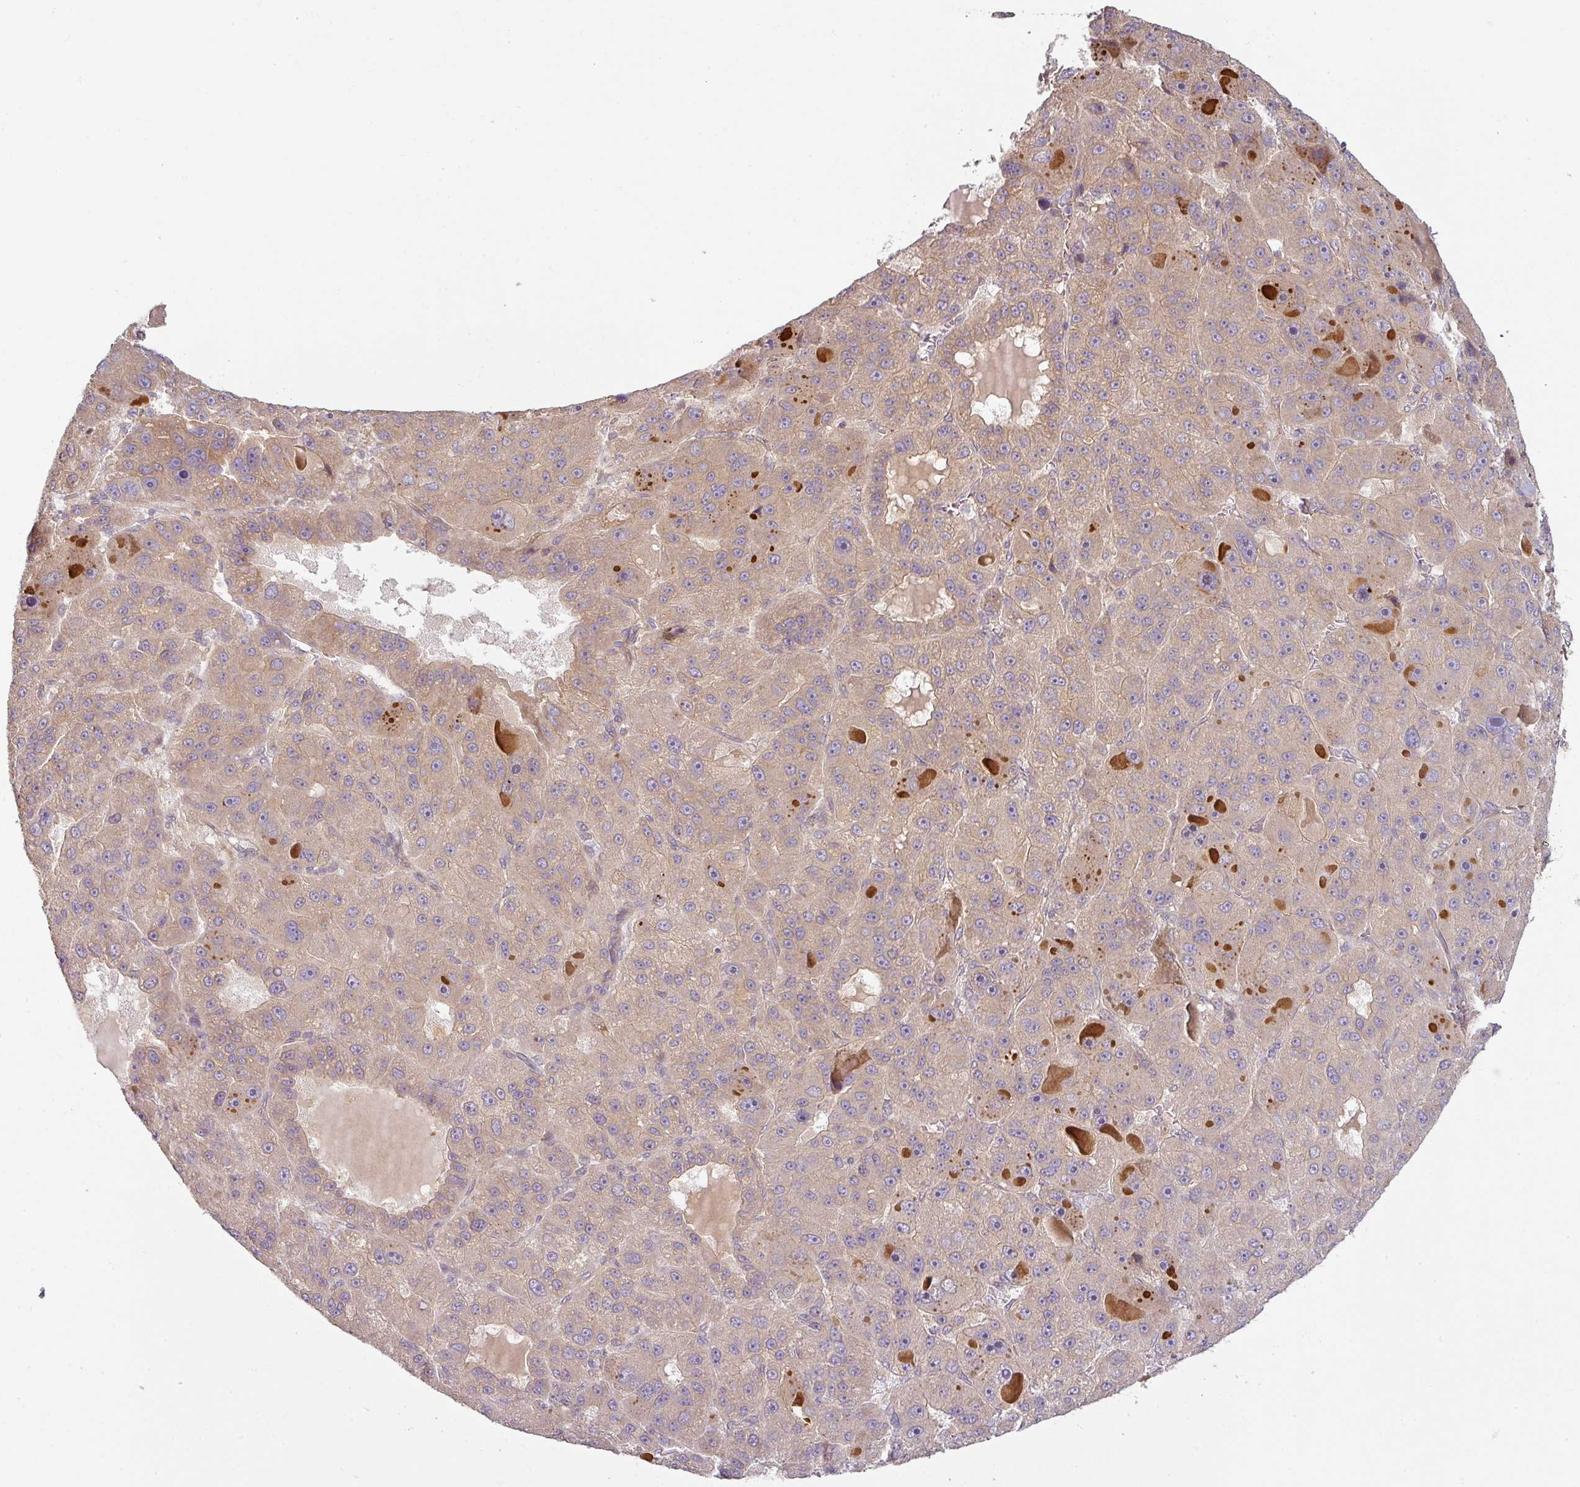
{"staining": {"intensity": "moderate", "quantity": "<25%", "location": "cytoplasmic/membranous"}, "tissue": "liver cancer", "cell_type": "Tumor cells", "image_type": "cancer", "snomed": [{"axis": "morphology", "description": "Carcinoma, Hepatocellular, NOS"}, {"axis": "topography", "description": "Liver"}], "caption": "A brown stain highlights moderate cytoplasmic/membranous expression of a protein in liver cancer tumor cells.", "gene": "RNF31", "patient": {"sex": "male", "age": 76}}